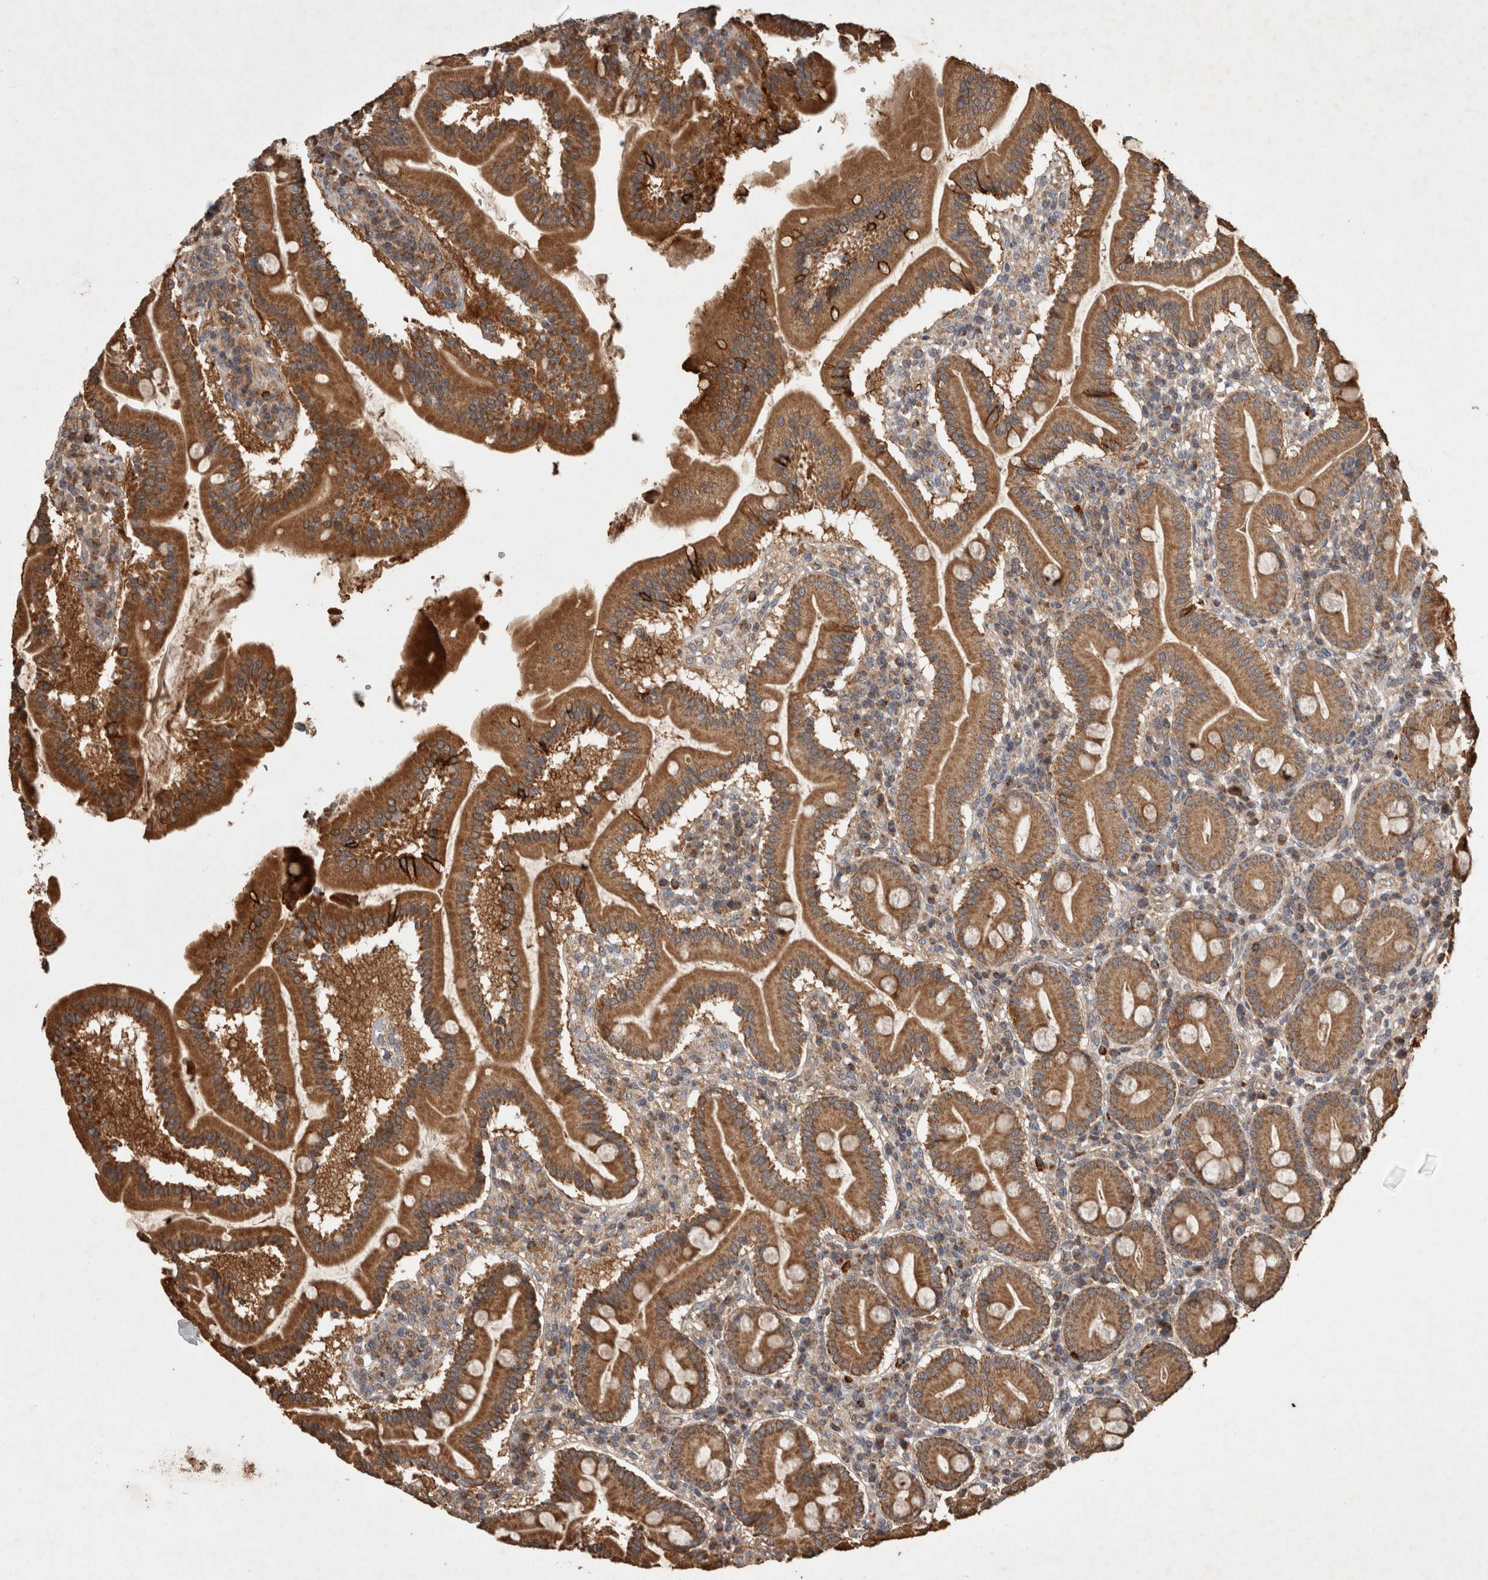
{"staining": {"intensity": "strong", "quantity": ">75%", "location": "cytoplasmic/membranous"}, "tissue": "duodenum", "cell_type": "Glandular cells", "image_type": "normal", "snomed": [{"axis": "morphology", "description": "Normal tissue, NOS"}, {"axis": "topography", "description": "Duodenum"}], "caption": "Glandular cells exhibit strong cytoplasmic/membranous expression in approximately >75% of cells in normal duodenum. Using DAB (3,3'-diaminobenzidine) (brown) and hematoxylin (blue) stains, captured at high magnification using brightfield microscopy.", "gene": "SERAC1", "patient": {"sex": "male", "age": 50}}